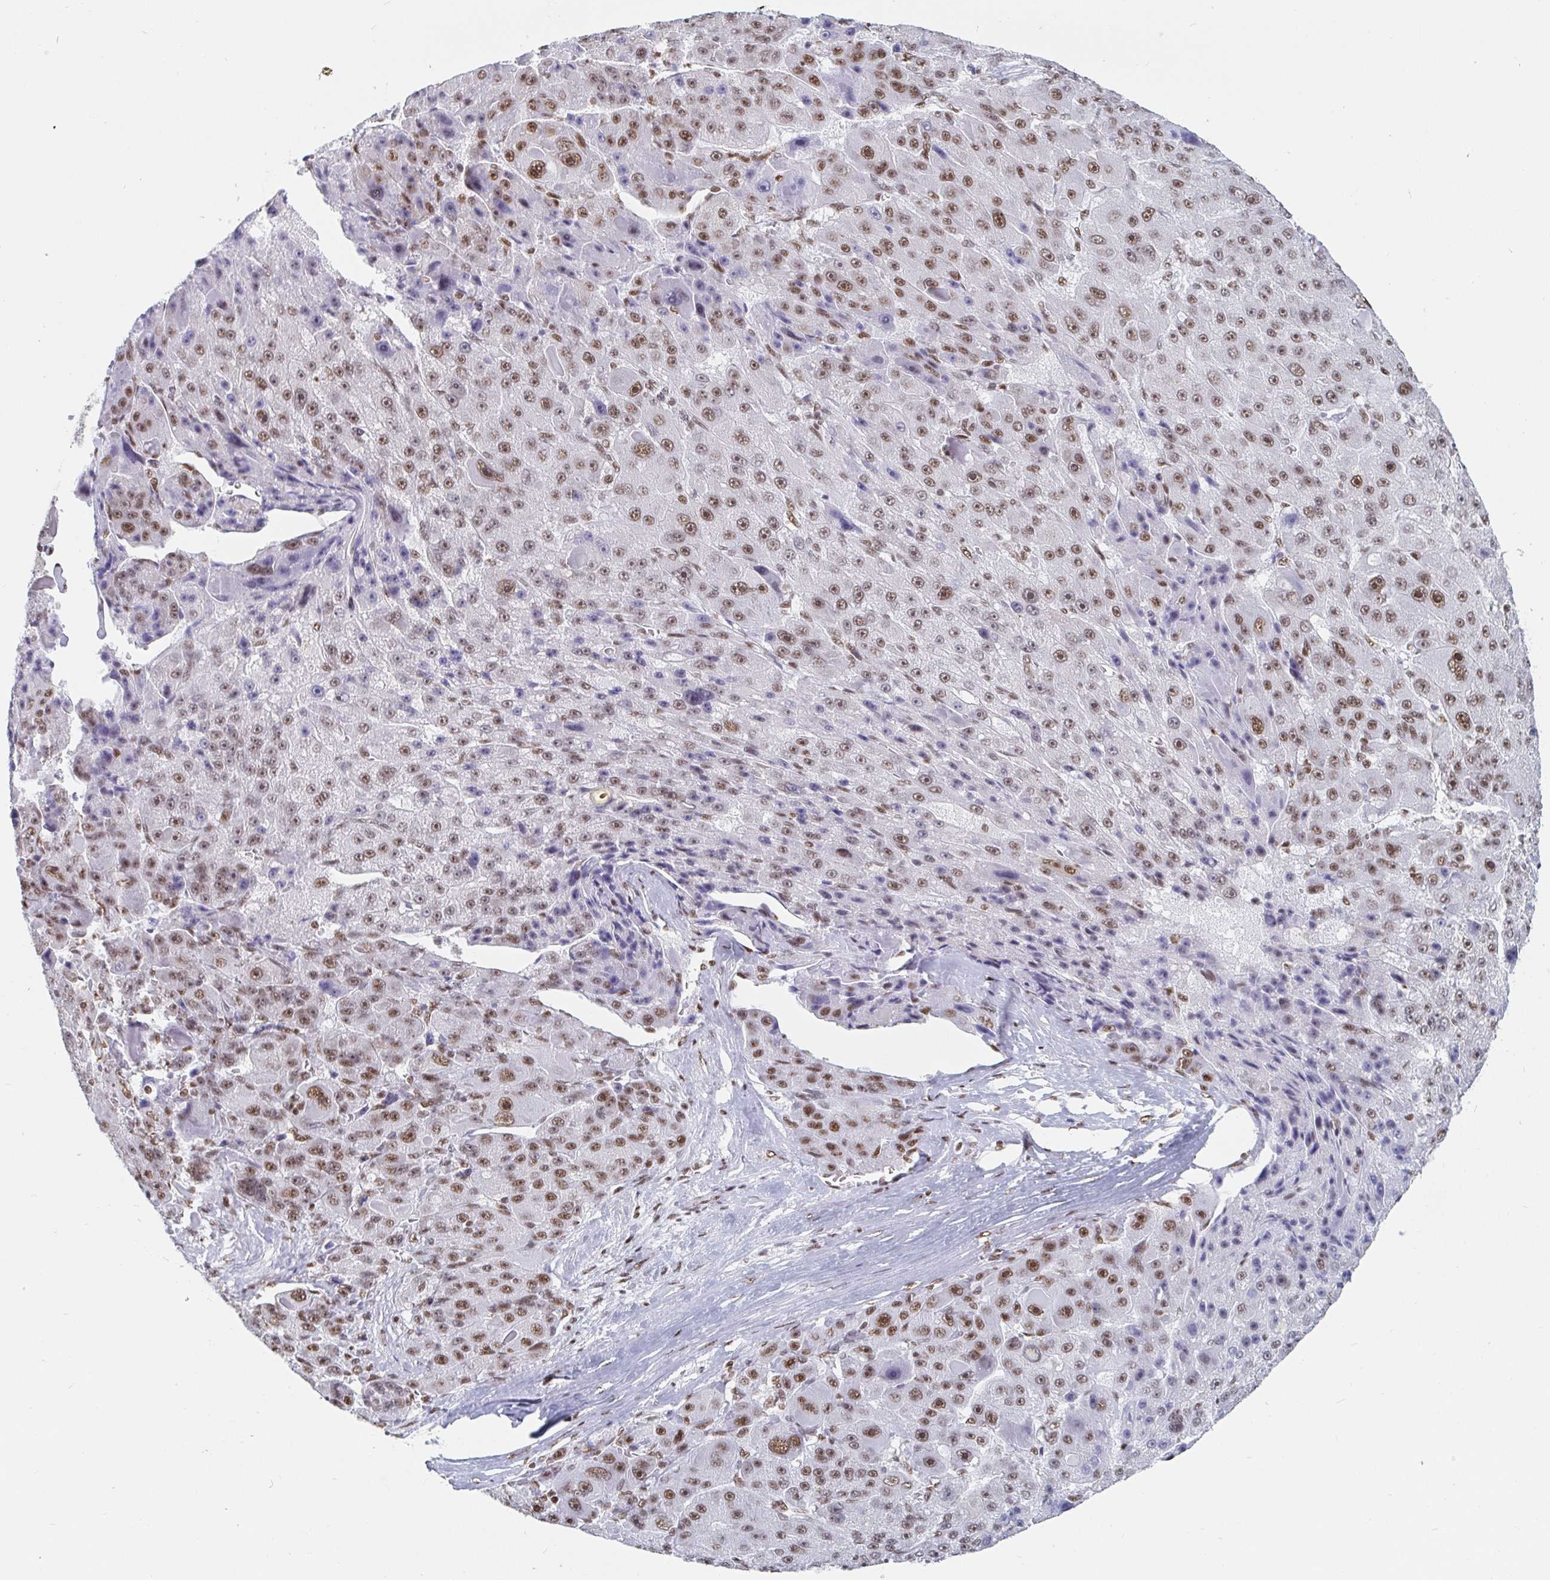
{"staining": {"intensity": "moderate", "quantity": ">75%", "location": "nuclear"}, "tissue": "liver cancer", "cell_type": "Tumor cells", "image_type": "cancer", "snomed": [{"axis": "morphology", "description": "Carcinoma, Hepatocellular, NOS"}, {"axis": "topography", "description": "Liver"}], "caption": "Immunohistochemical staining of liver cancer demonstrates medium levels of moderate nuclear staining in about >75% of tumor cells.", "gene": "EWSR1", "patient": {"sex": "male", "age": 76}}